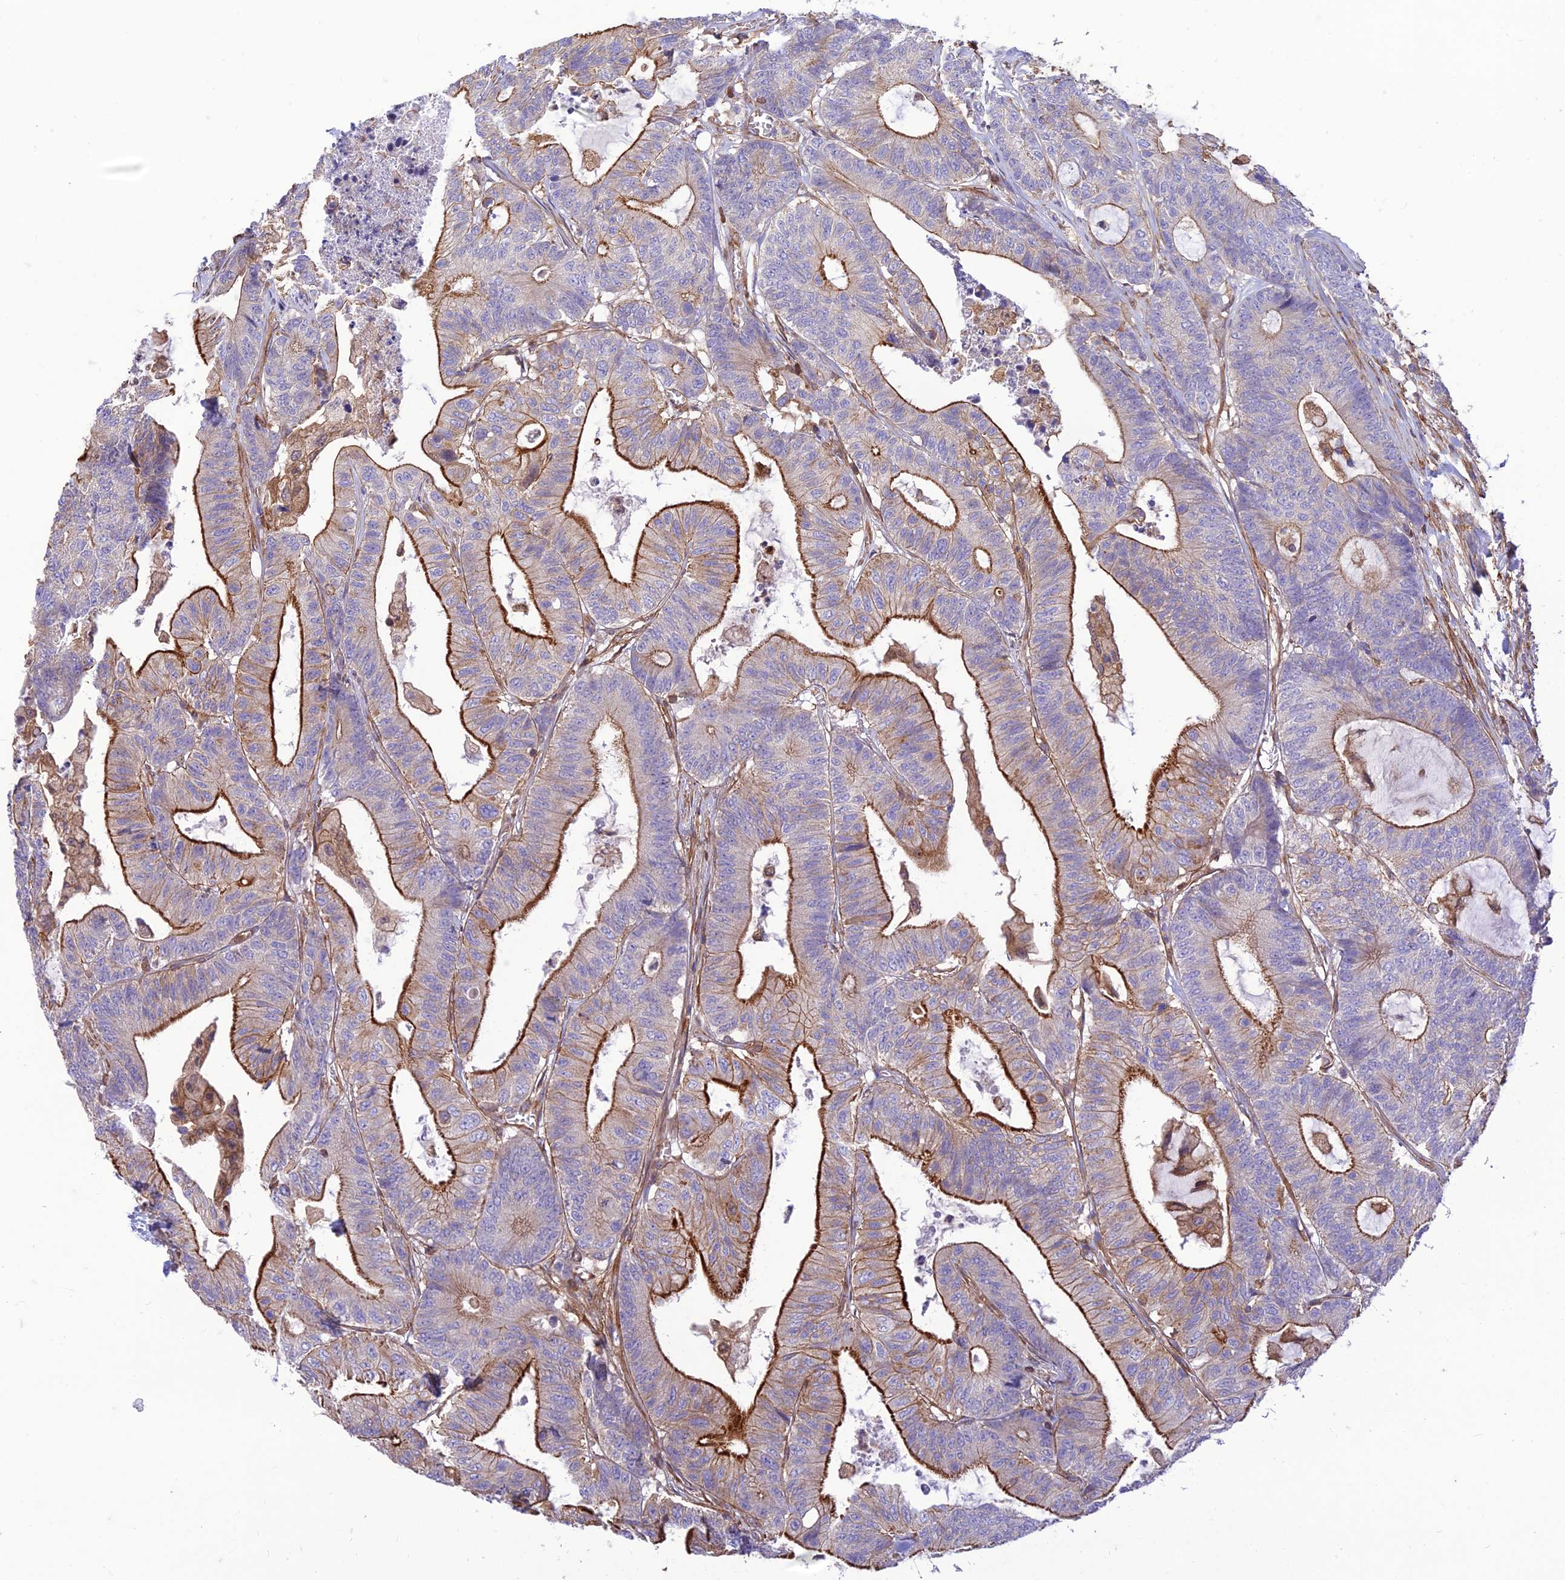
{"staining": {"intensity": "strong", "quantity": "25%-75%", "location": "cytoplasmic/membranous"}, "tissue": "colorectal cancer", "cell_type": "Tumor cells", "image_type": "cancer", "snomed": [{"axis": "morphology", "description": "Adenocarcinoma, NOS"}, {"axis": "topography", "description": "Colon"}], "caption": "The immunohistochemical stain shows strong cytoplasmic/membranous expression in tumor cells of colorectal cancer (adenocarcinoma) tissue.", "gene": "HPSE2", "patient": {"sex": "female", "age": 84}}